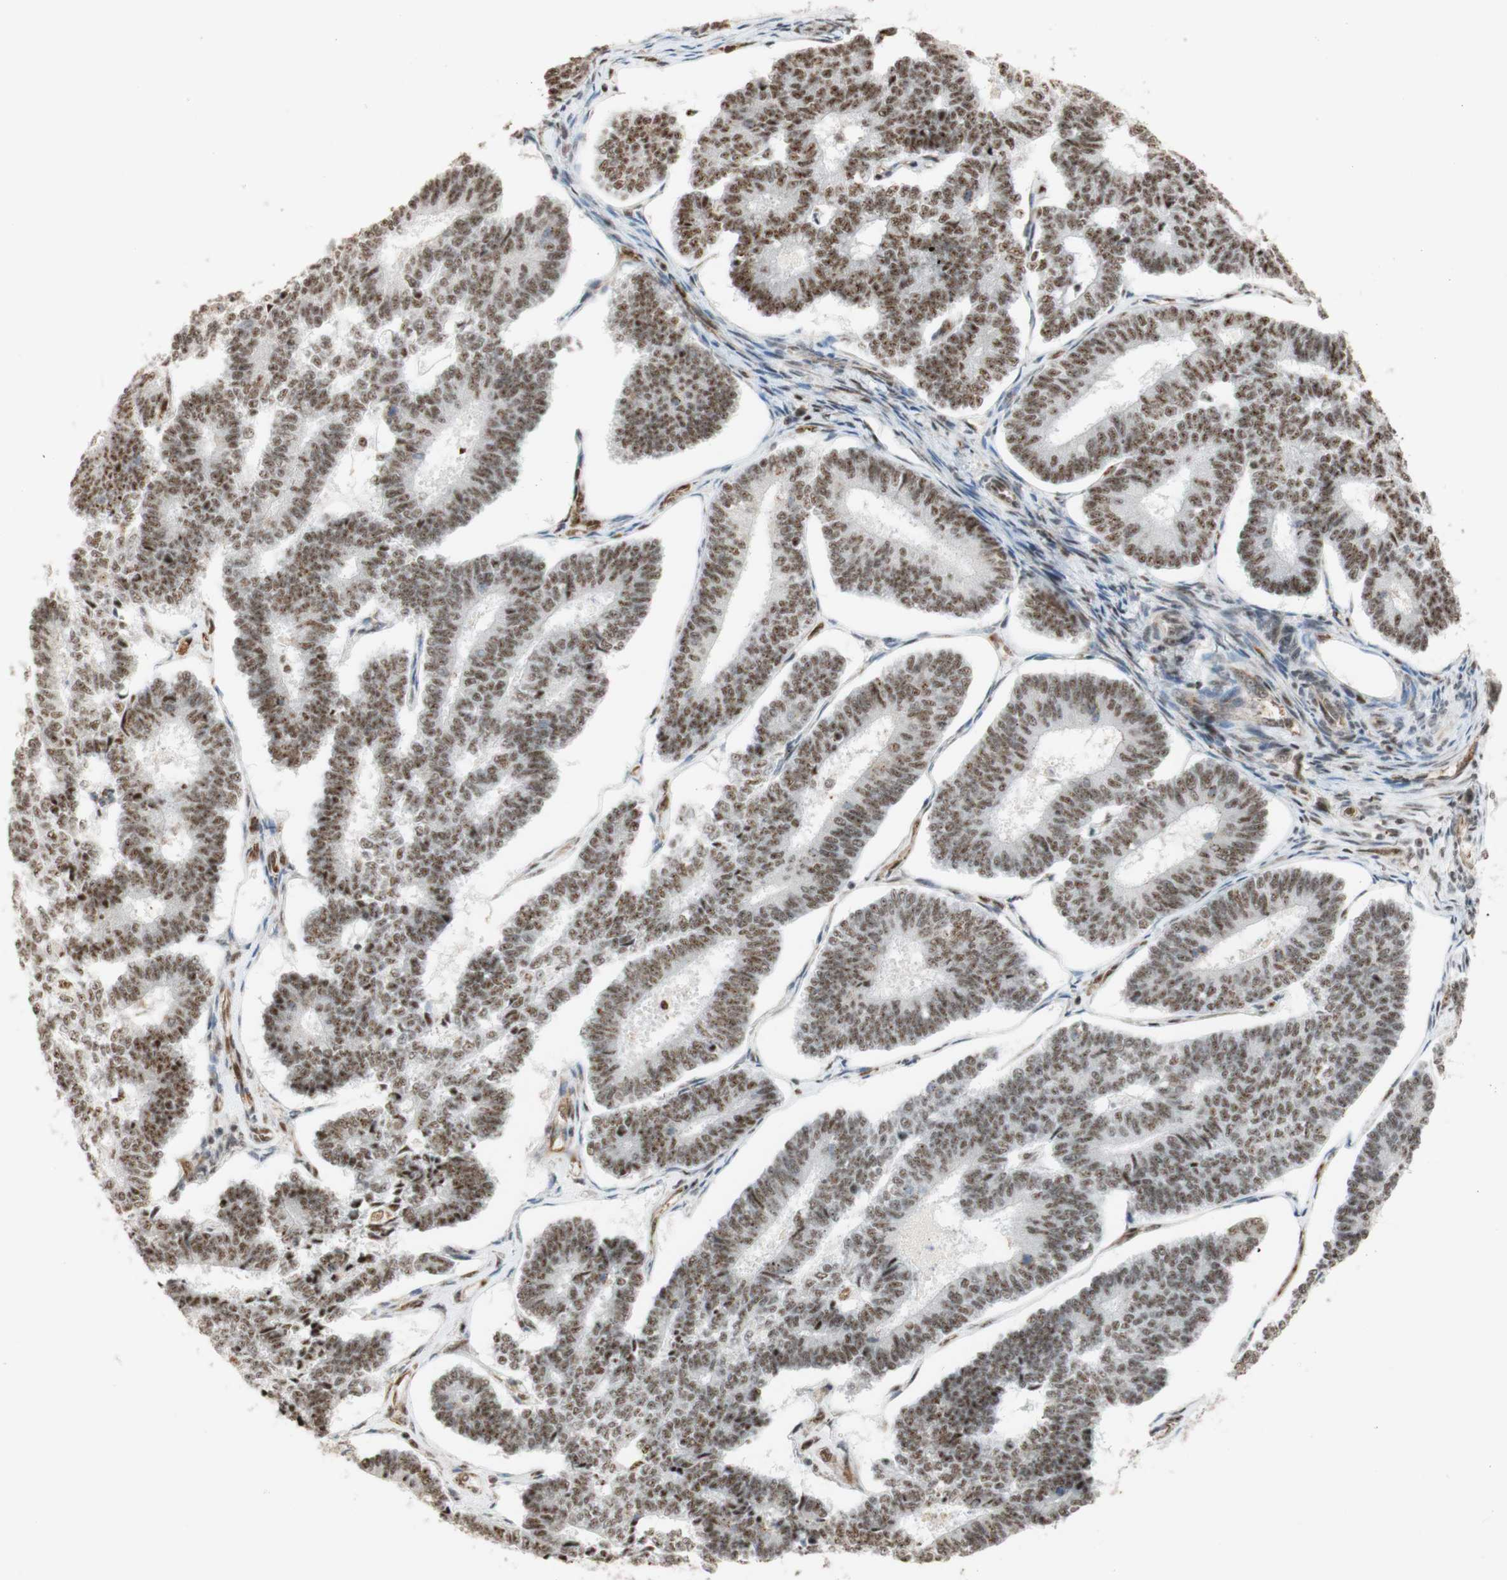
{"staining": {"intensity": "moderate", "quantity": ">75%", "location": "nuclear"}, "tissue": "endometrial cancer", "cell_type": "Tumor cells", "image_type": "cancer", "snomed": [{"axis": "morphology", "description": "Adenocarcinoma, NOS"}, {"axis": "topography", "description": "Endometrium"}], "caption": "Brown immunohistochemical staining in human endometrial adenocarcinoma displays moderate nuclear expression in approximately >75% of tumor cells.", "gene": "SAP18", "patient": {"sex": "female", "age": 70}}